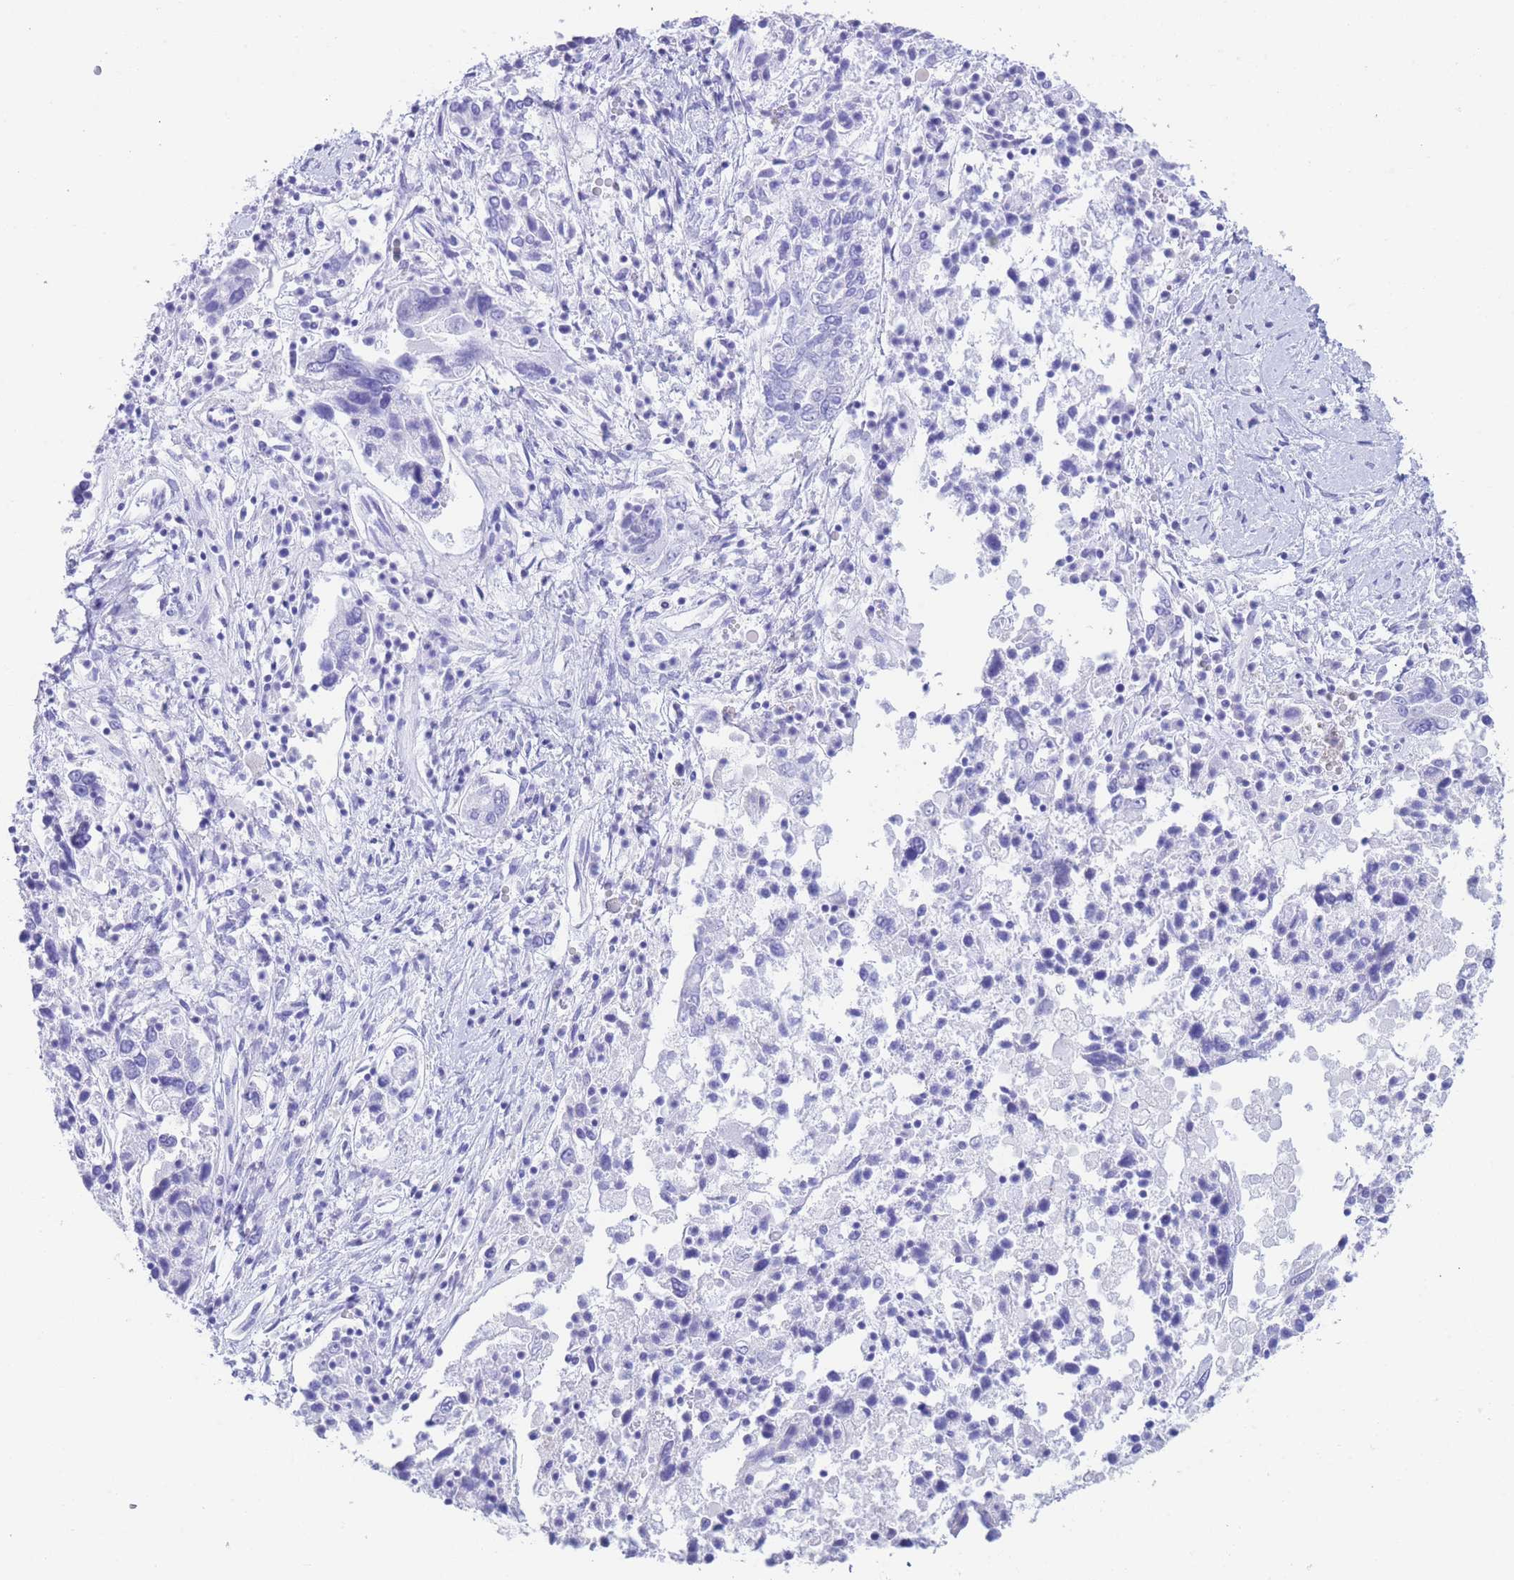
{"staining": {"intensity": "negative", "quantity": "none", "location": "none"}, "tissue": "ovarian cancer", "cell_type": "Tumor cells", "image_type": "cancer", "snomed": [{"axis": "morphology", "description": "Carcinoma, endometroid"}, {"axis": "topography", "description": "Ovary"}], "caption": "Tumor cells are negative for brown protein staining in ovarian cancer (endometroid carcinoma).", "gene": "SLCO1B3", "patient": {"sex": "female", "age": 62}}